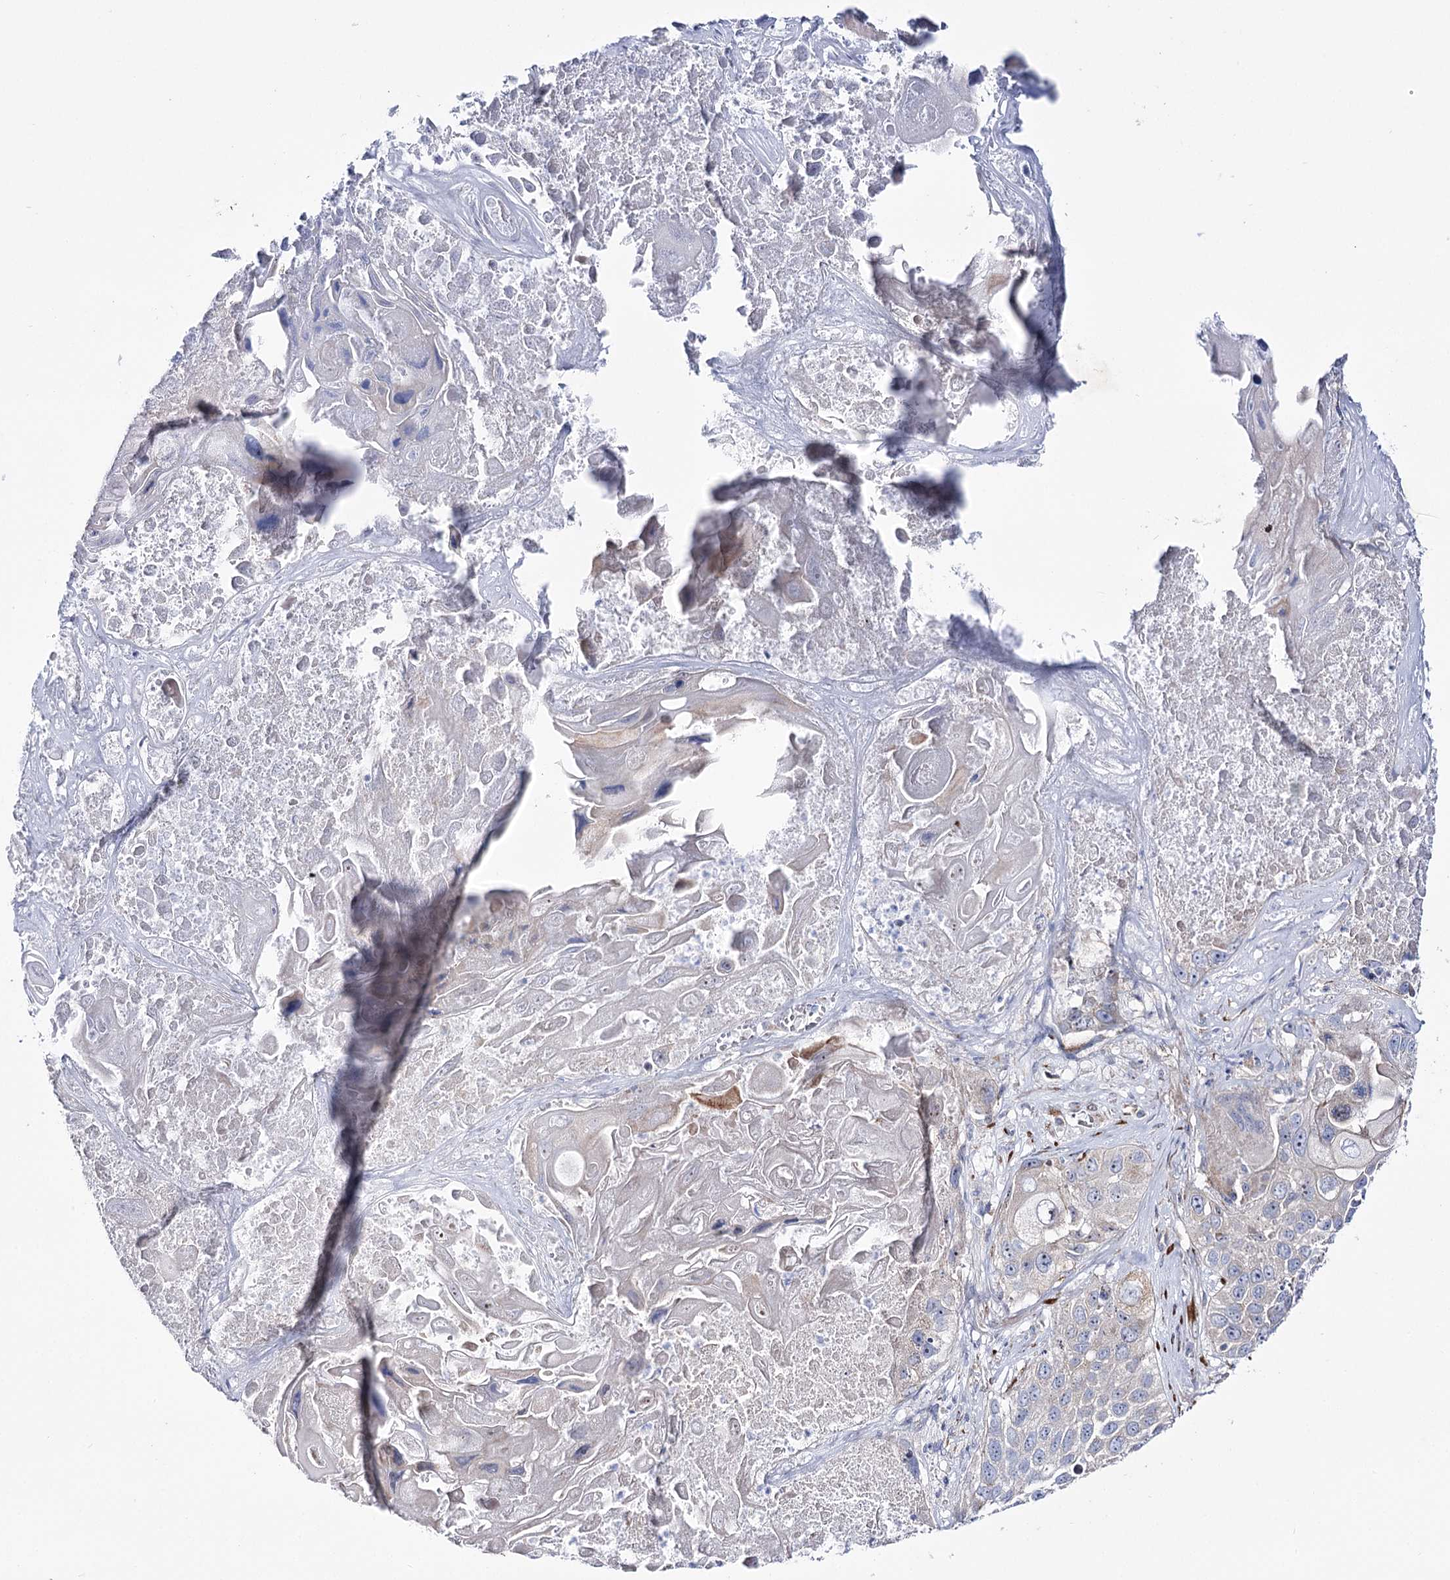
{"staining": {"intensity": "negative", "quantity": "none", "location": "none"}, "tissue": "lung cancer", "cell_type": "Tumor cells", "image_type": "cancer", "snomed": [{"axis": "morphology", "description": "Squamous cell carcinoma, NOS"}, {"axis": "topography", "description": "Lung"}], "caption": "This is a micrograph of IHC staining of lung cancer, which shows no staining in tumor cells.", "gene": "METTL5", "patient": {"sex": "male", "age": 61}}